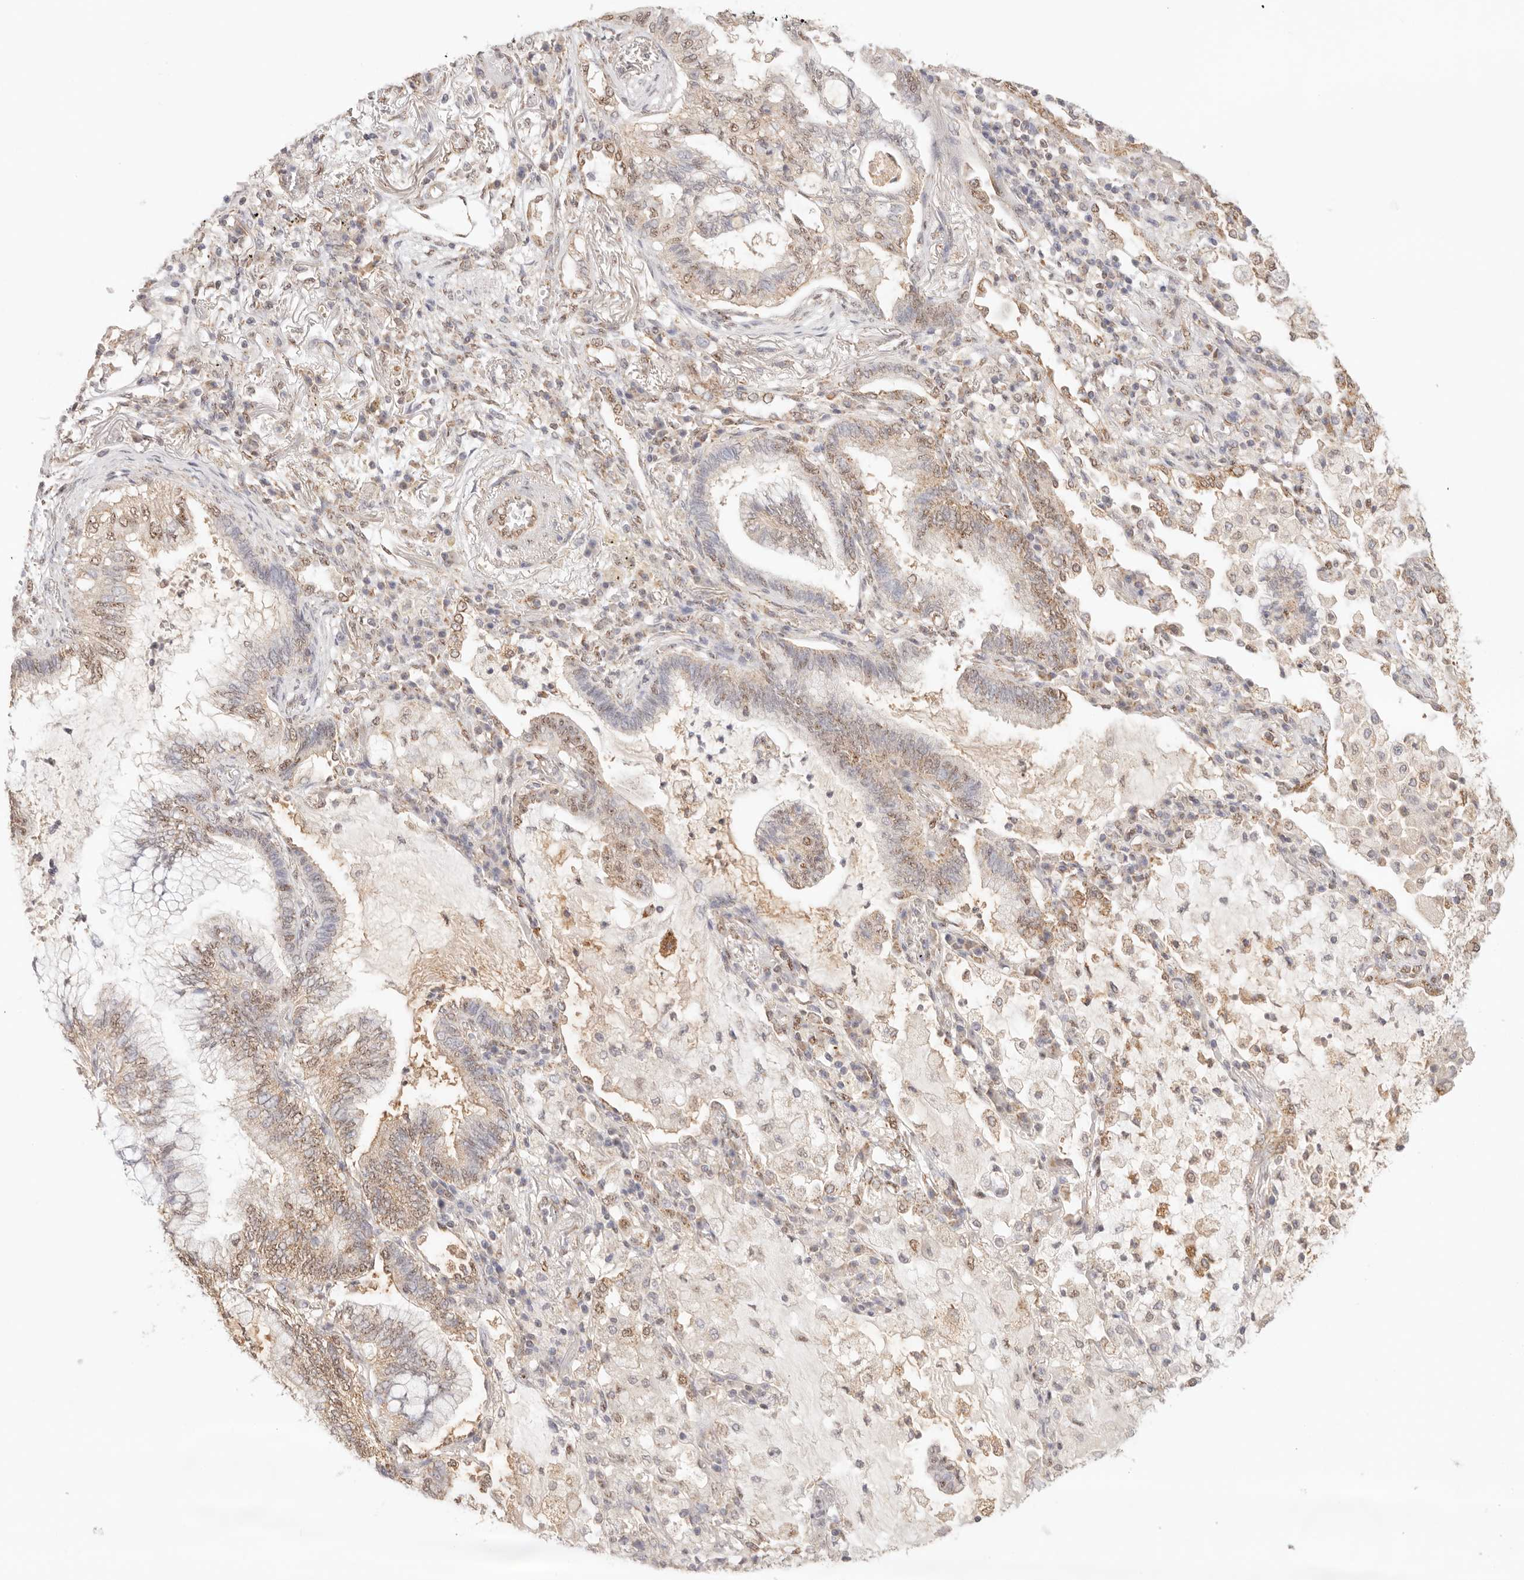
{"staining": {"intensity": "weak", "quantity": "<25%", "location": "cytoplasmic/membranous"}, "tissue": "lung cancer", "cell_type": "Tumor cells", "image_type": "cancer", "snomed": [{"axis": "morphology", "description": "Adenocarcinoma, NOS"}, {"axis": "topography", "description": "Lung"}], "caption": "A high-resolution histopathology image shows immunohistochemistry (IHC) staining of lung cancer (adenocarcinoma), which exhibits no significant expression in tumor cells.", "gene": "IL1R2", "patient": {"sex": "female", "age": 70}}